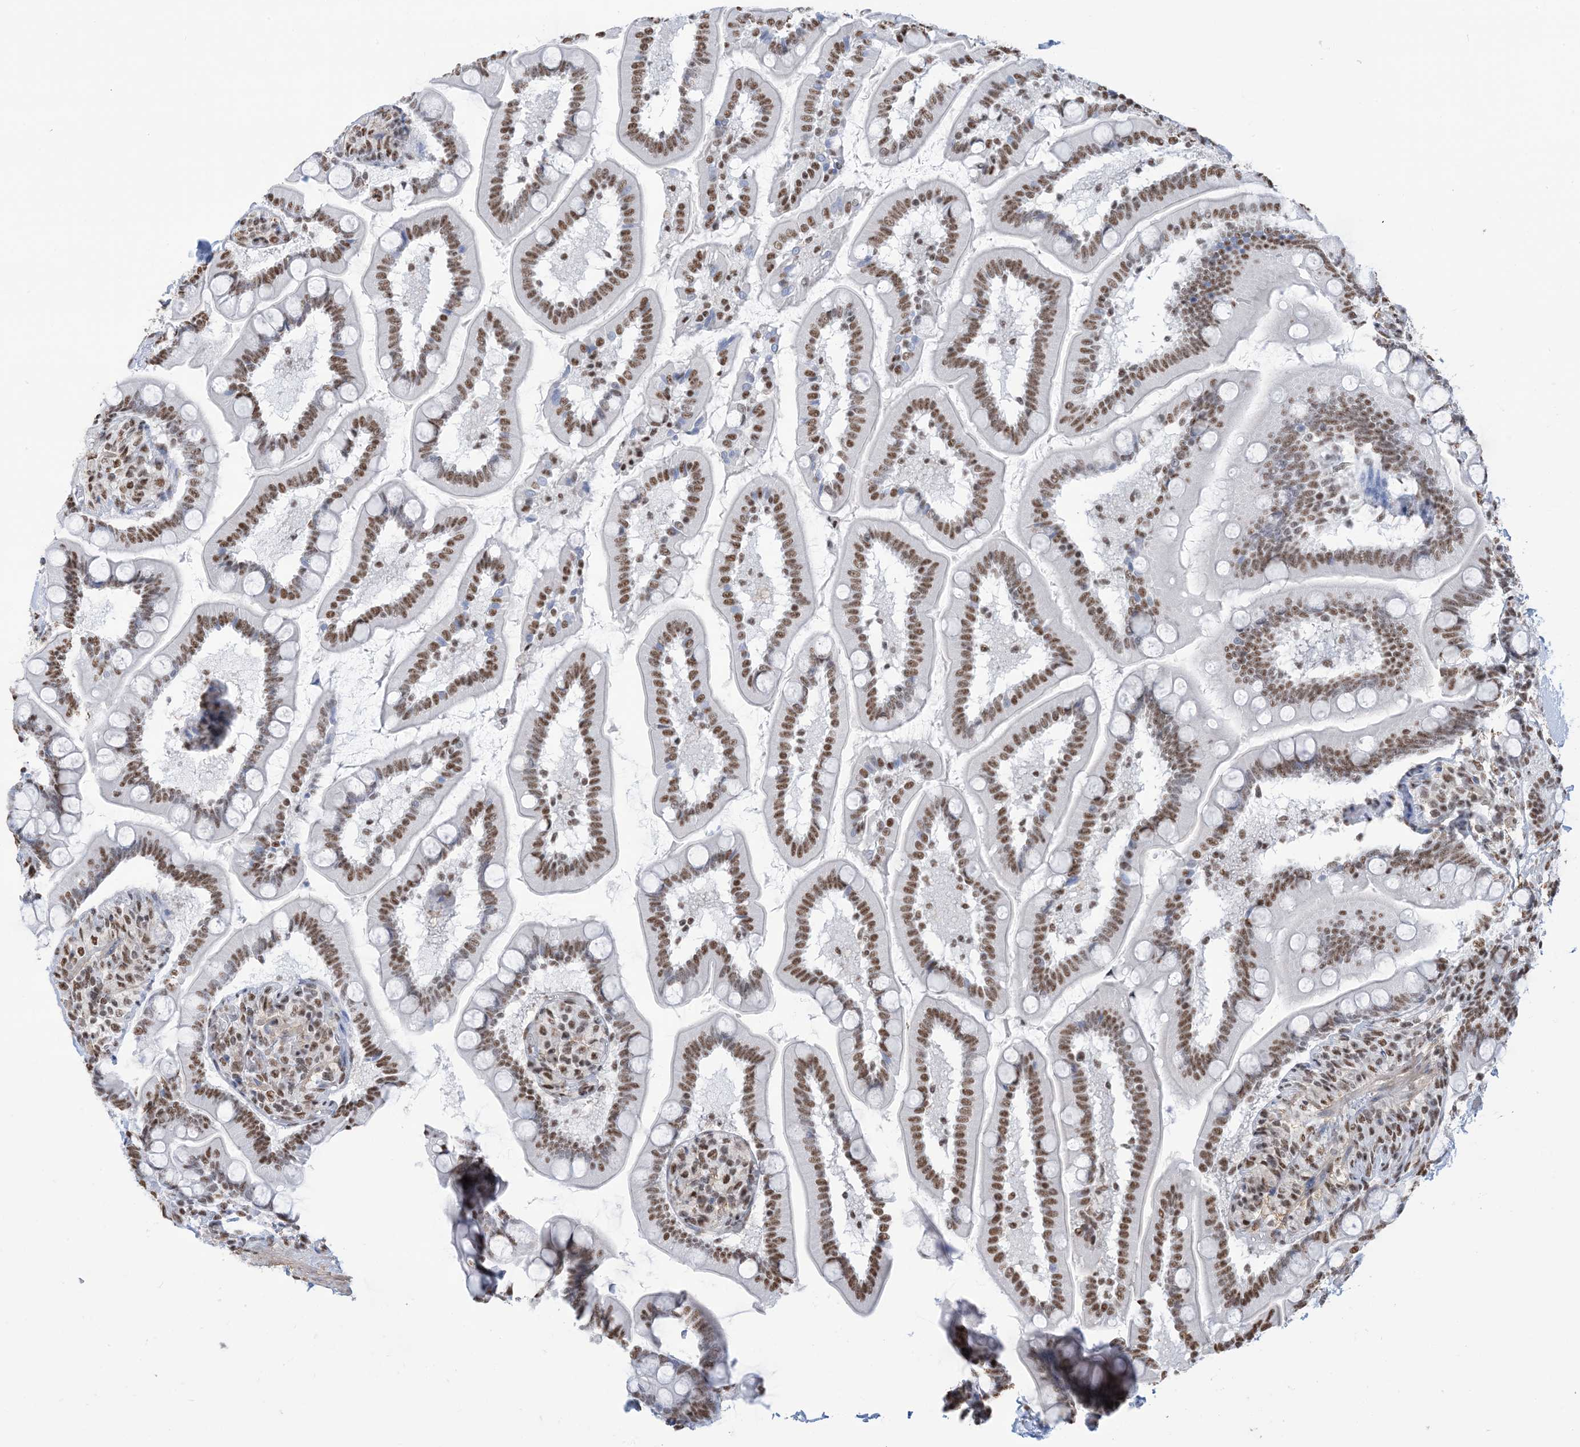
{"staining": {"intensity": "moderate", "quantity": ">75%", "location": "nuclear"}, "tissue": "small intestine", "cell_type": "Glandular cells", "image_type": "normal", "snomed": [{"axis": "morphology", "description": "Normal tissue, NOS"}, {"axis": "topography", "description": "Small intestine"}], "caption": "Immunohistochemical staining of normal small intestine reveals >75% levels of moderate nuclear protein positivity in about >75% of glandular cells. (Brightfield microscopy of DAB IHC at high magnification).", "gene": "ZNF792", "patient": {"sex": "female", "age": 64}}